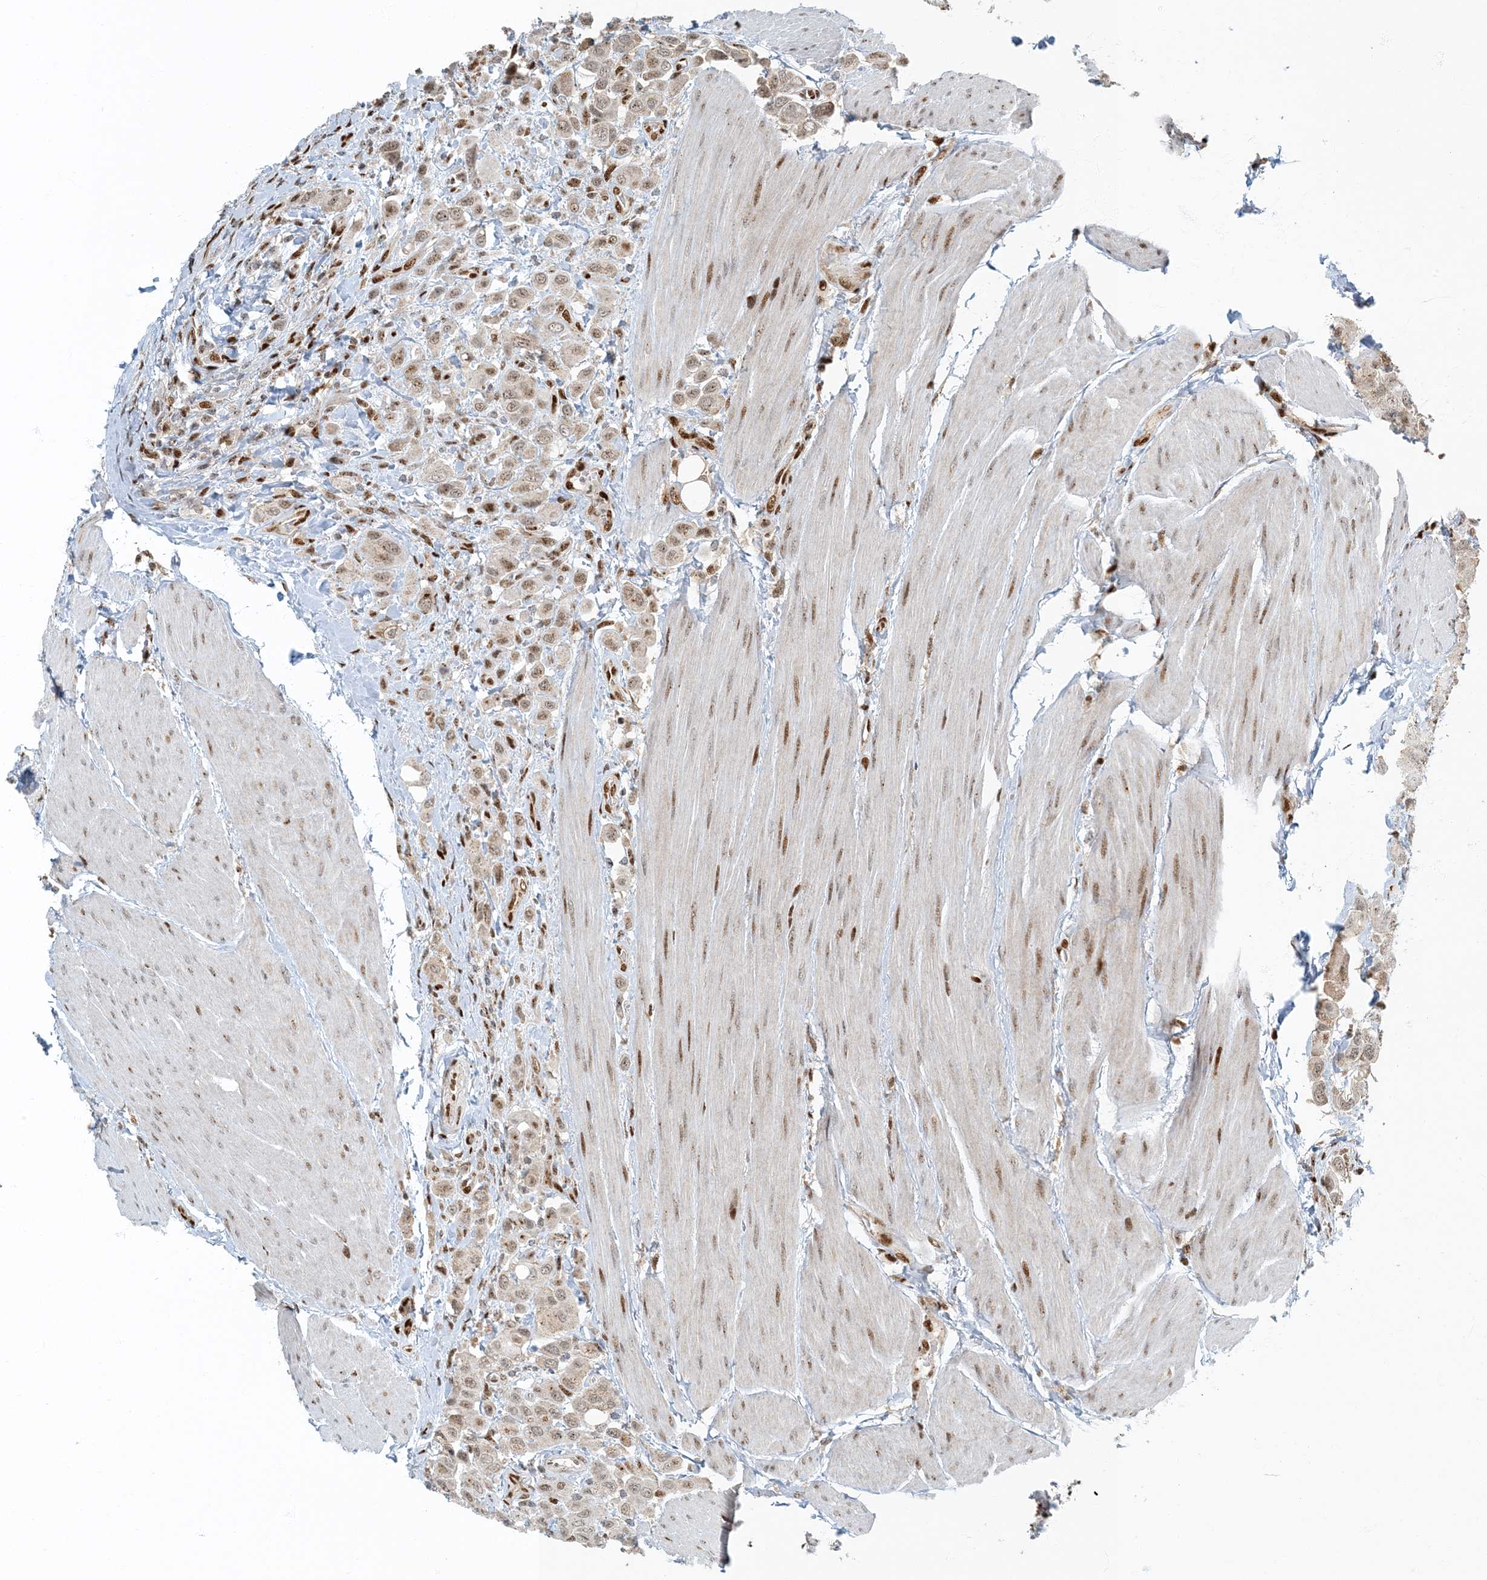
{"staining": {"intensity": "weak", "quantity": ">75%", "location": "nuclear"}, "tissue": "urothelial cancer", "cell_type": "Tumor cells", "image_type": "cancer", "snomed": [{"axis": "morphology", "description": "Urothelial carcinoma, High grade"}, {"axis": "topography", "description": "Urinary bladder"}], "caption": "This is a photomicrograph of IHC staining of urothelial cancer, which shows weak expression in the nuclear of tumor cells.", "gene": "MBD1", "patient": {"sex": "male", "age": 50}}